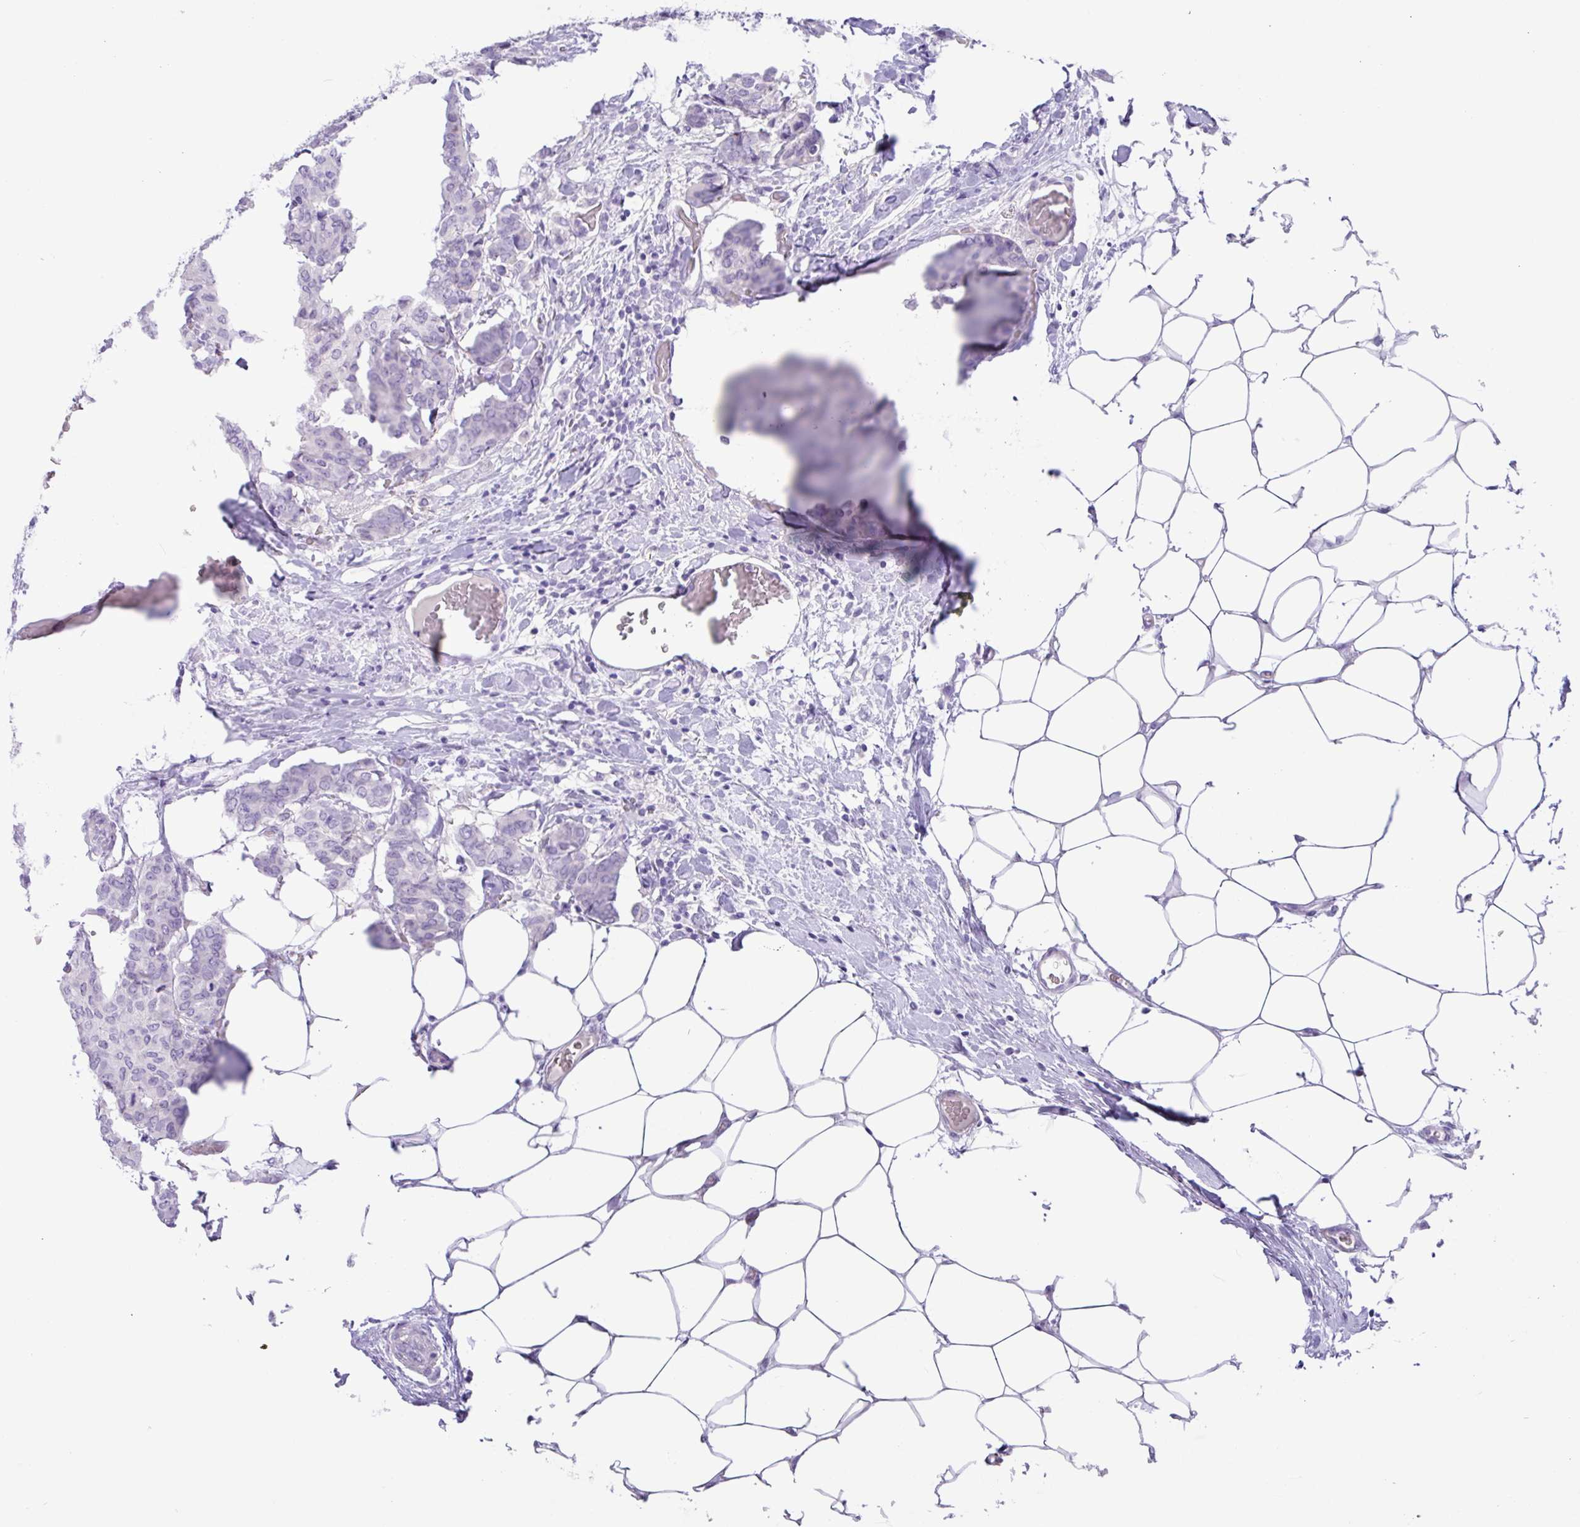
{"staining": {"intensity": "negative", "quantity": "none", "location": "none"}, "tissue": "breast cancer", "cell_type": "Tumor cells", "image_type": "cancer", "snomed": [{"axis": "morphology", "description": "Duct carcinoma"}, {"axis": "topography", "description": "Breast"}], "caption": "An image of invasive ductal carcinoma (breast) stained for a protein shows no brown staining in tumor cells.", "gene": "MRM2", "patient": {"sex": "female", "age": 75}}